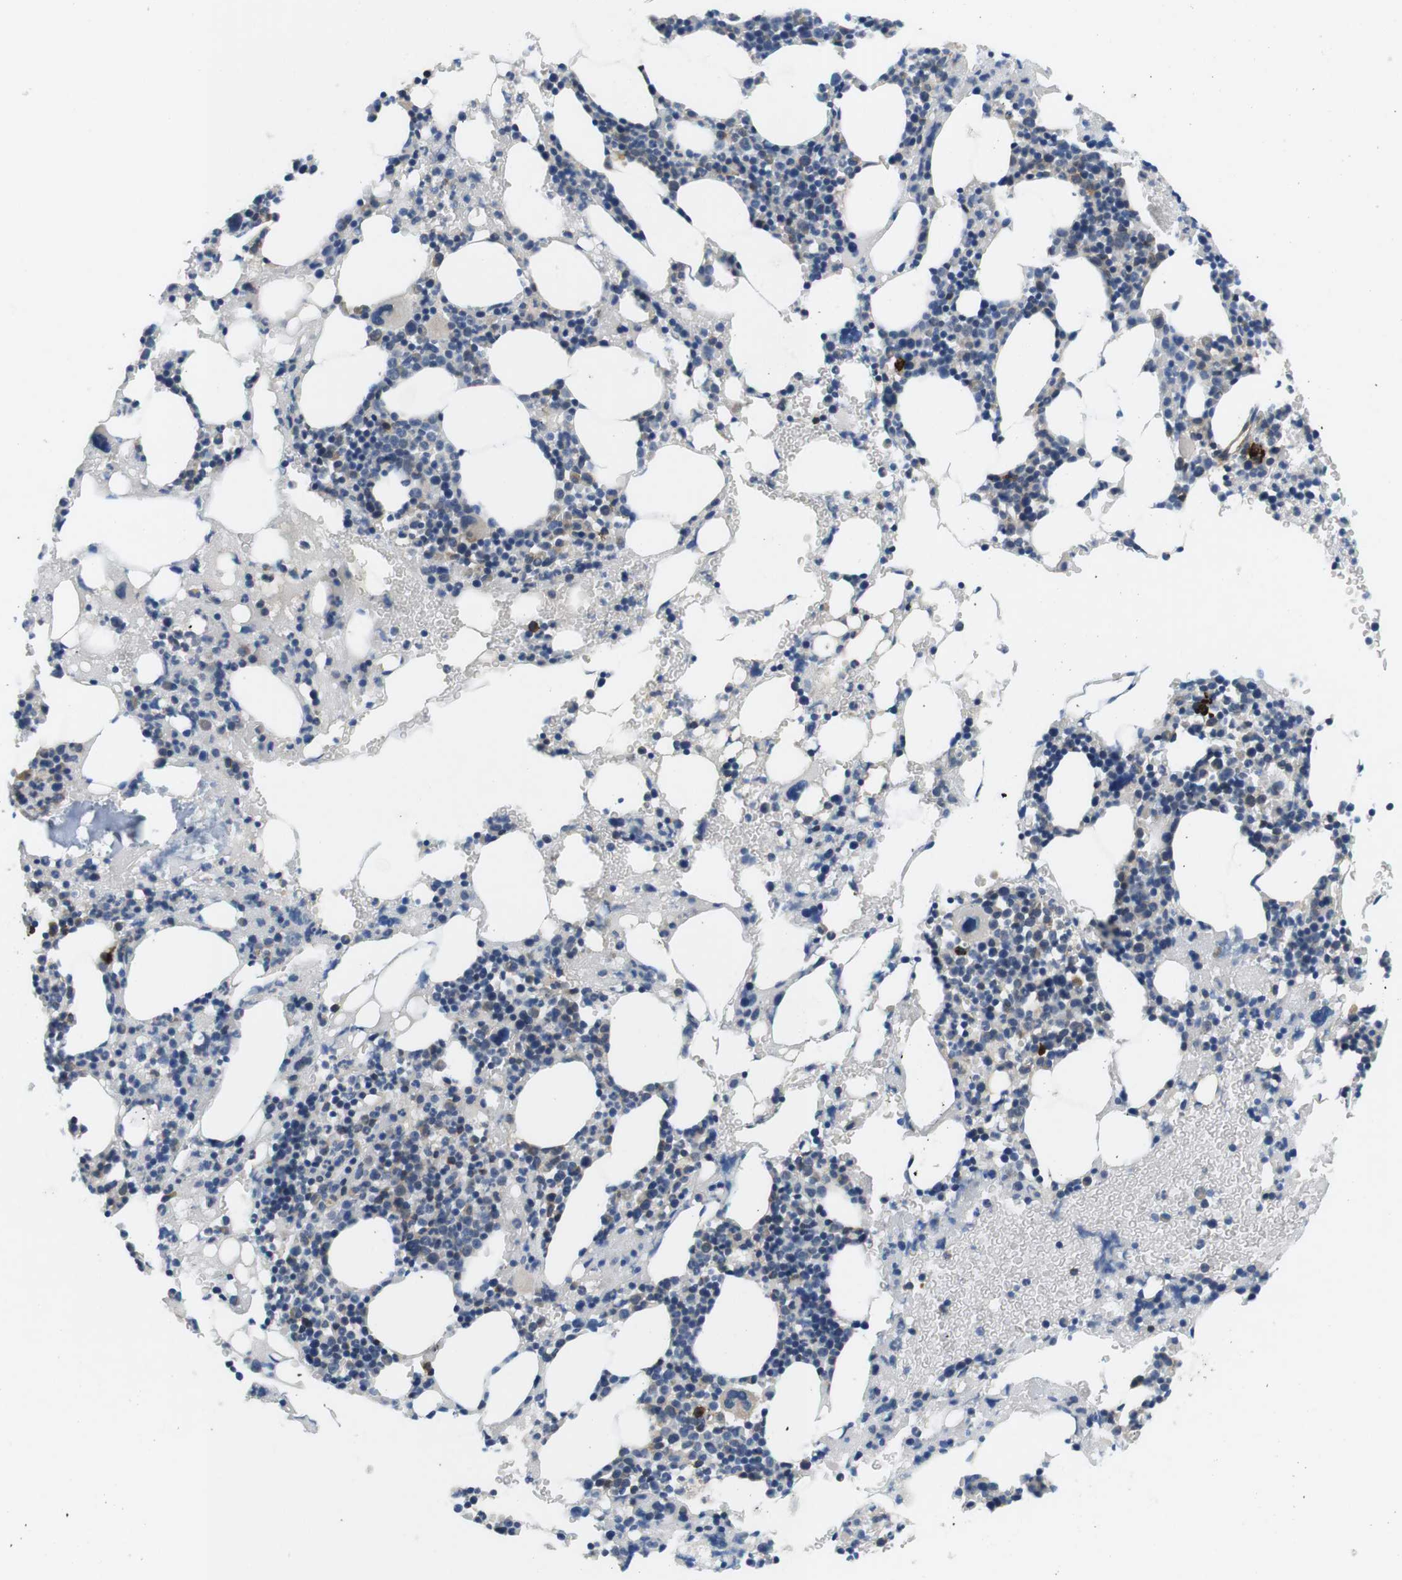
{"staining": {"intensity": "negative", "quantity": "none", "location": "none"}, "tissue": "bone marrow", "cell_type": "Hematopoietic cells", "image_type": "normal", "snomed": [{"axis": "morphology", "description": "Normal tissue, NOS"}, {"axis": "morphology", "description": "Inflammation, NOS"}, {"axis": "topography", "description": "Bone marrow"}], "caption": "A high-resolution photomicrograph shows IHC staining of normal bone marrow, which shows no significant staining in hematopoietic cells.", "gene": "DCLK1", "patient": {"sex": "female", "age": 64}}